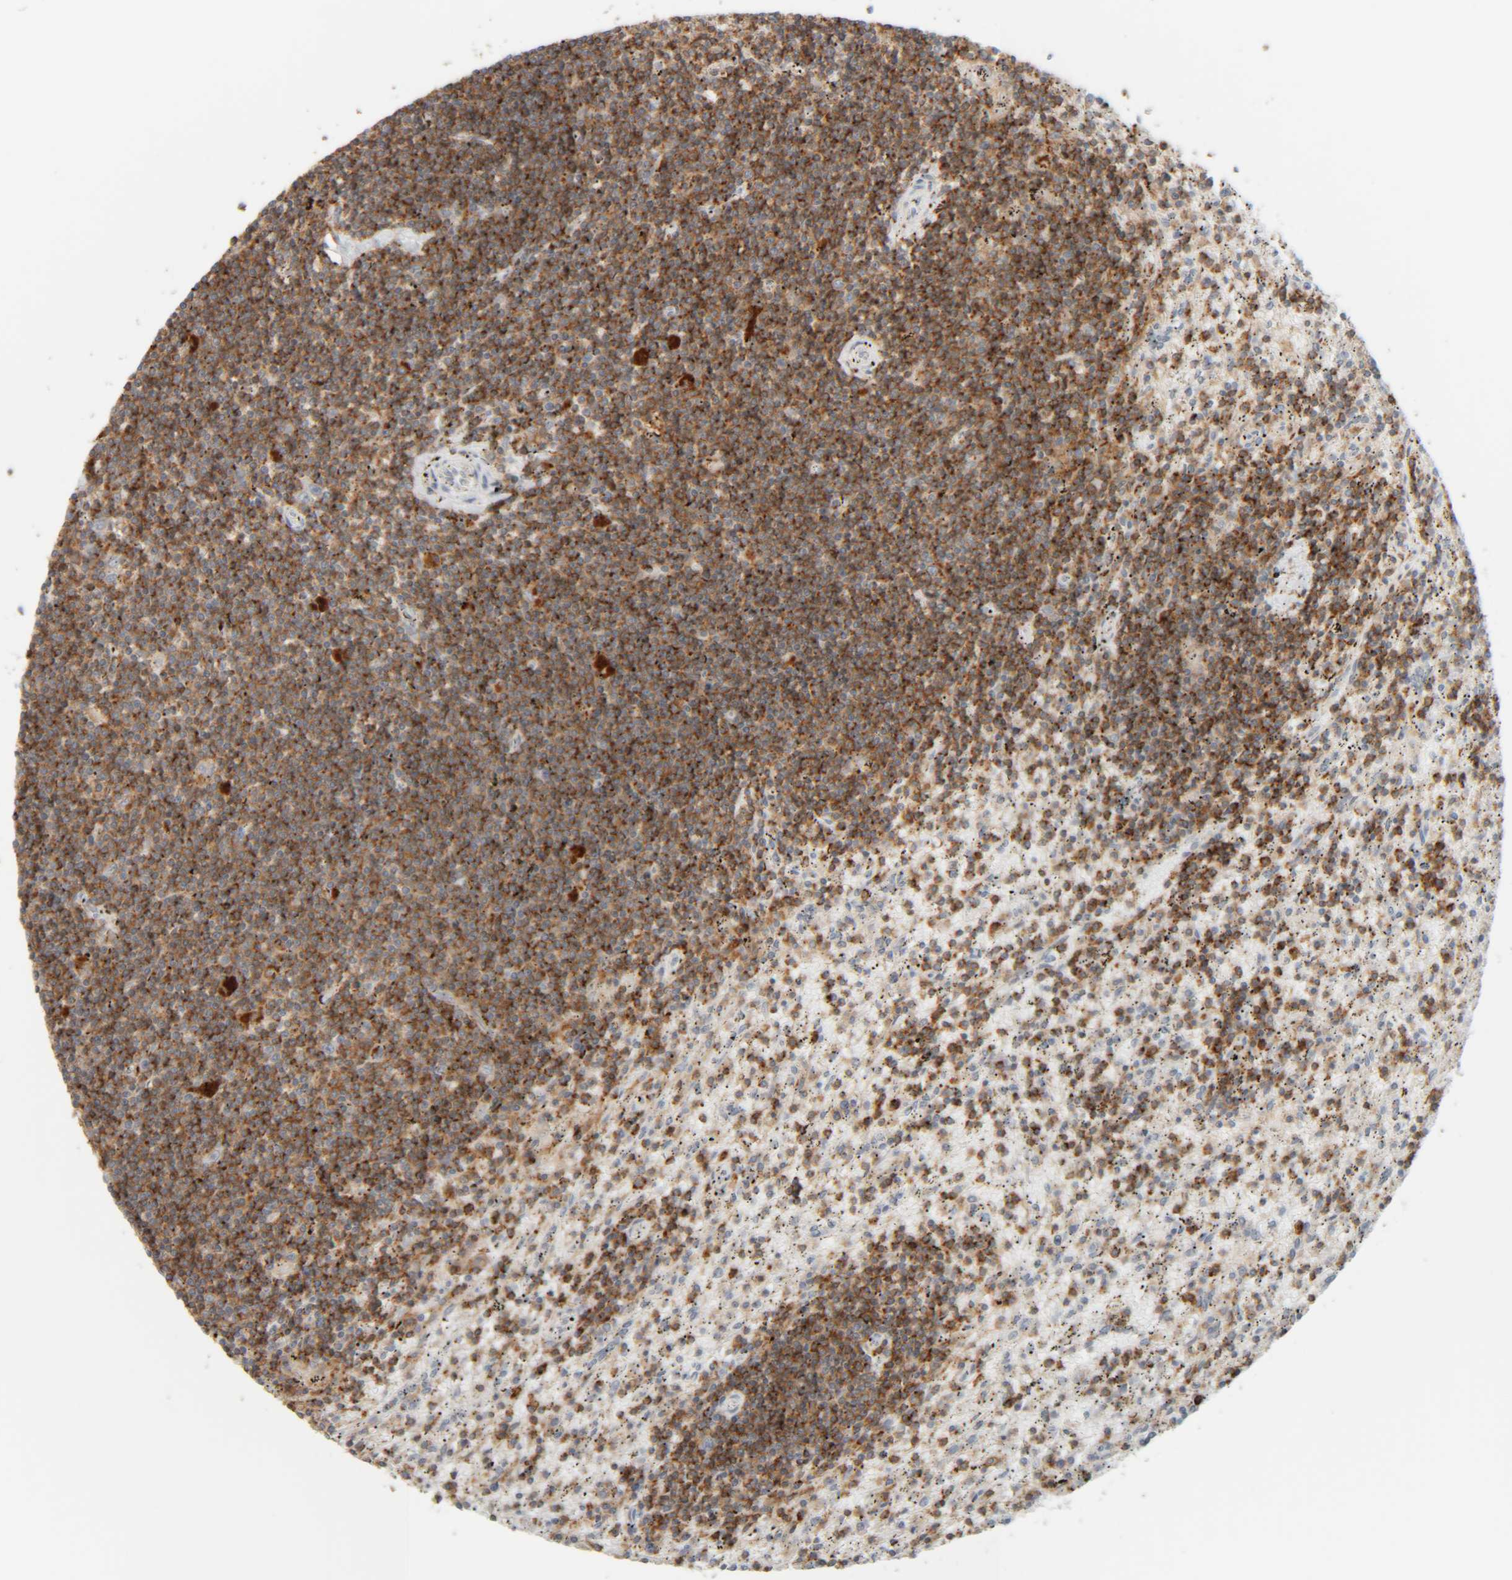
{"staining": {"intensity": "strong", "quantity": ">75%", "location": "cytoplasmic/membranous"}, "tissue": "lymphoma", "cell_type": "Tumor cells", "image_type": "cancer", "snomed": [{"axis": "morphology", "description": "Malignant lymphoma, non-Hodgkin's type, Low grade"}, {"axis": "topography", "description": "Spleen"}], "caption": "DAB (3,3'-diaminobenzidine) immunohistochemical staining of human malignant lymphoma, non-Hodgkin's type (low-grade) exhibits strong cytoplasmic/membranous protein positivity in approximately >75% of tumor cells.", "gene": "CCDC57", "patient": {"sex": "male", "age": 76}}